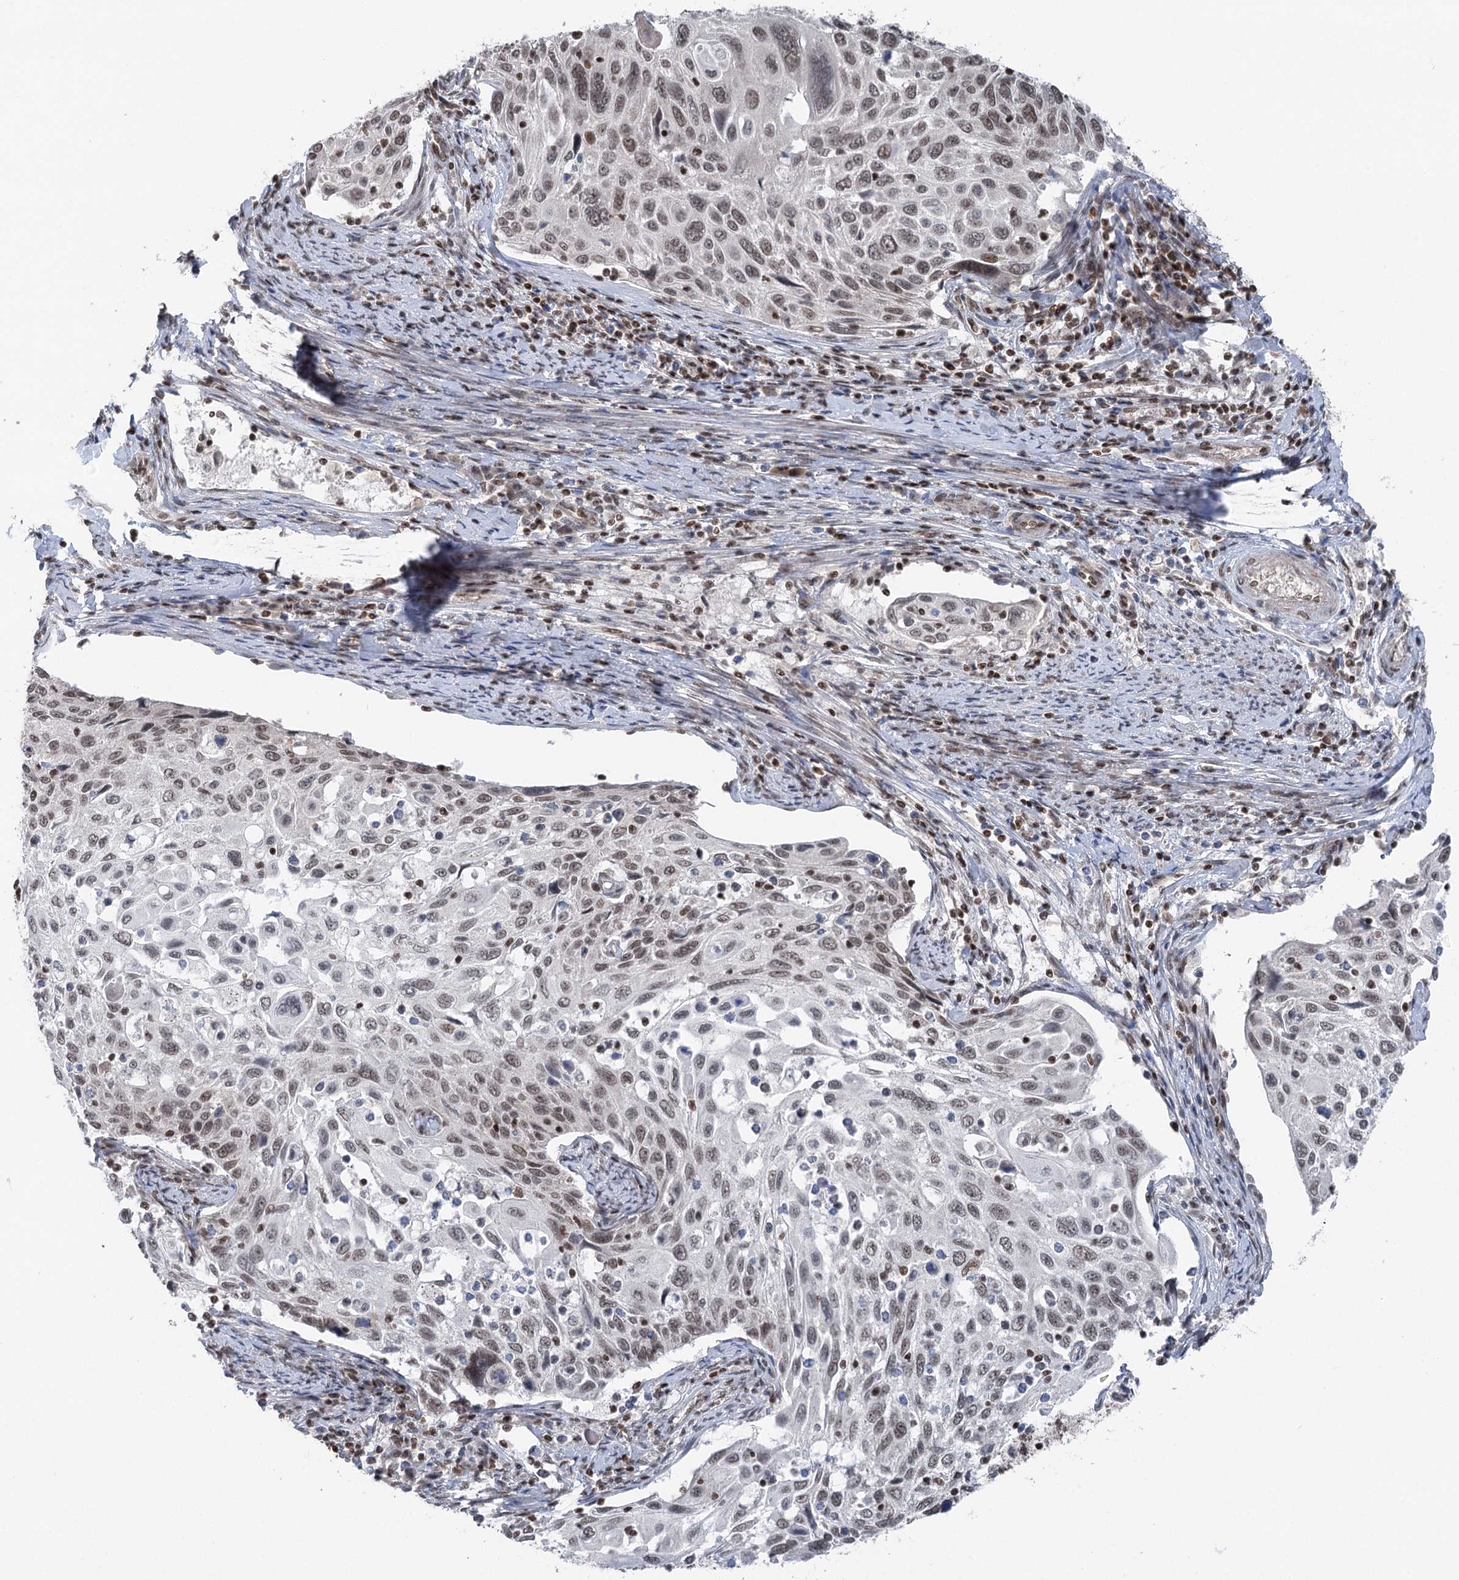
{"staining": {"intensity": "weak", "quantity": ">75%", "location": "nuclear"}, "tissue": "cervical cancer", "cell_type": "Tumor cells", "image_type": "cancer", "snomed": [{"axis": "morphology", "description": "Squamous cell carcinoma, NOS"}, {"axis": "topography", "description": "Cervix"}], "caption": "Protein staining demonstrates weak nuclear expression in approximately >75% of tumor cells in cervical cancer. Nuclei are stained in blue.", "gene": "CGGBP1", "patient": {"sex": "female", "age": 70}}